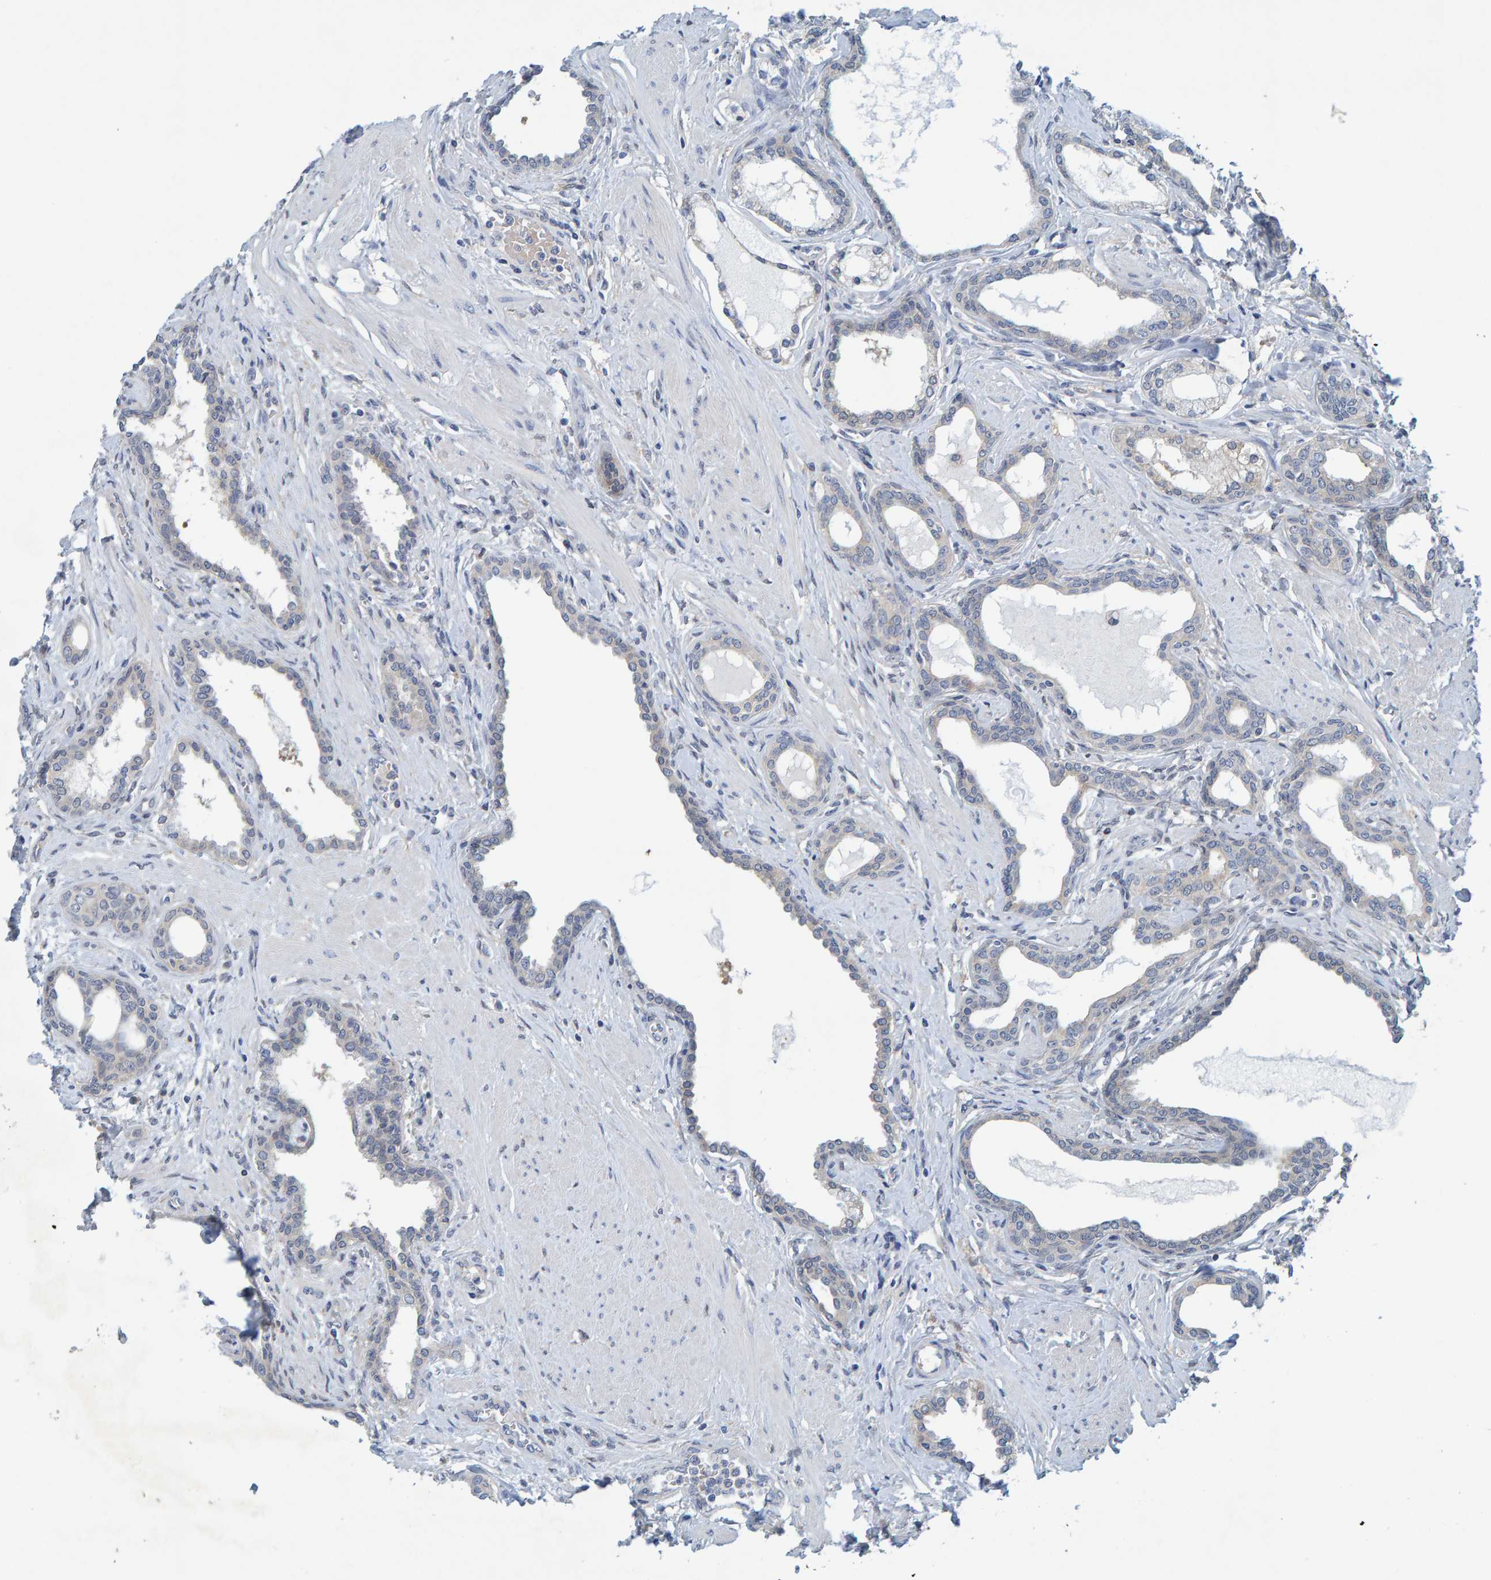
{"staining": {"intensity": "negative", "quantity": "none", "location": "none"}, "tissue": "prostate cancer", "cell_type": "Tumor cells", "image_type": "cancer", "snomed": [{"axis": "morphology", "description": "Adenocarcinoma, High grade"}, {"axis": "topography", "description": "Prostate"}], "caption": "IHC image of human prostate adenocarcinoma (high-grade) stained for a protein (brown), which shows no positivity in tumor cells.", "gene": "ALAD", "patient": {"sex": "male", "age": 52}}